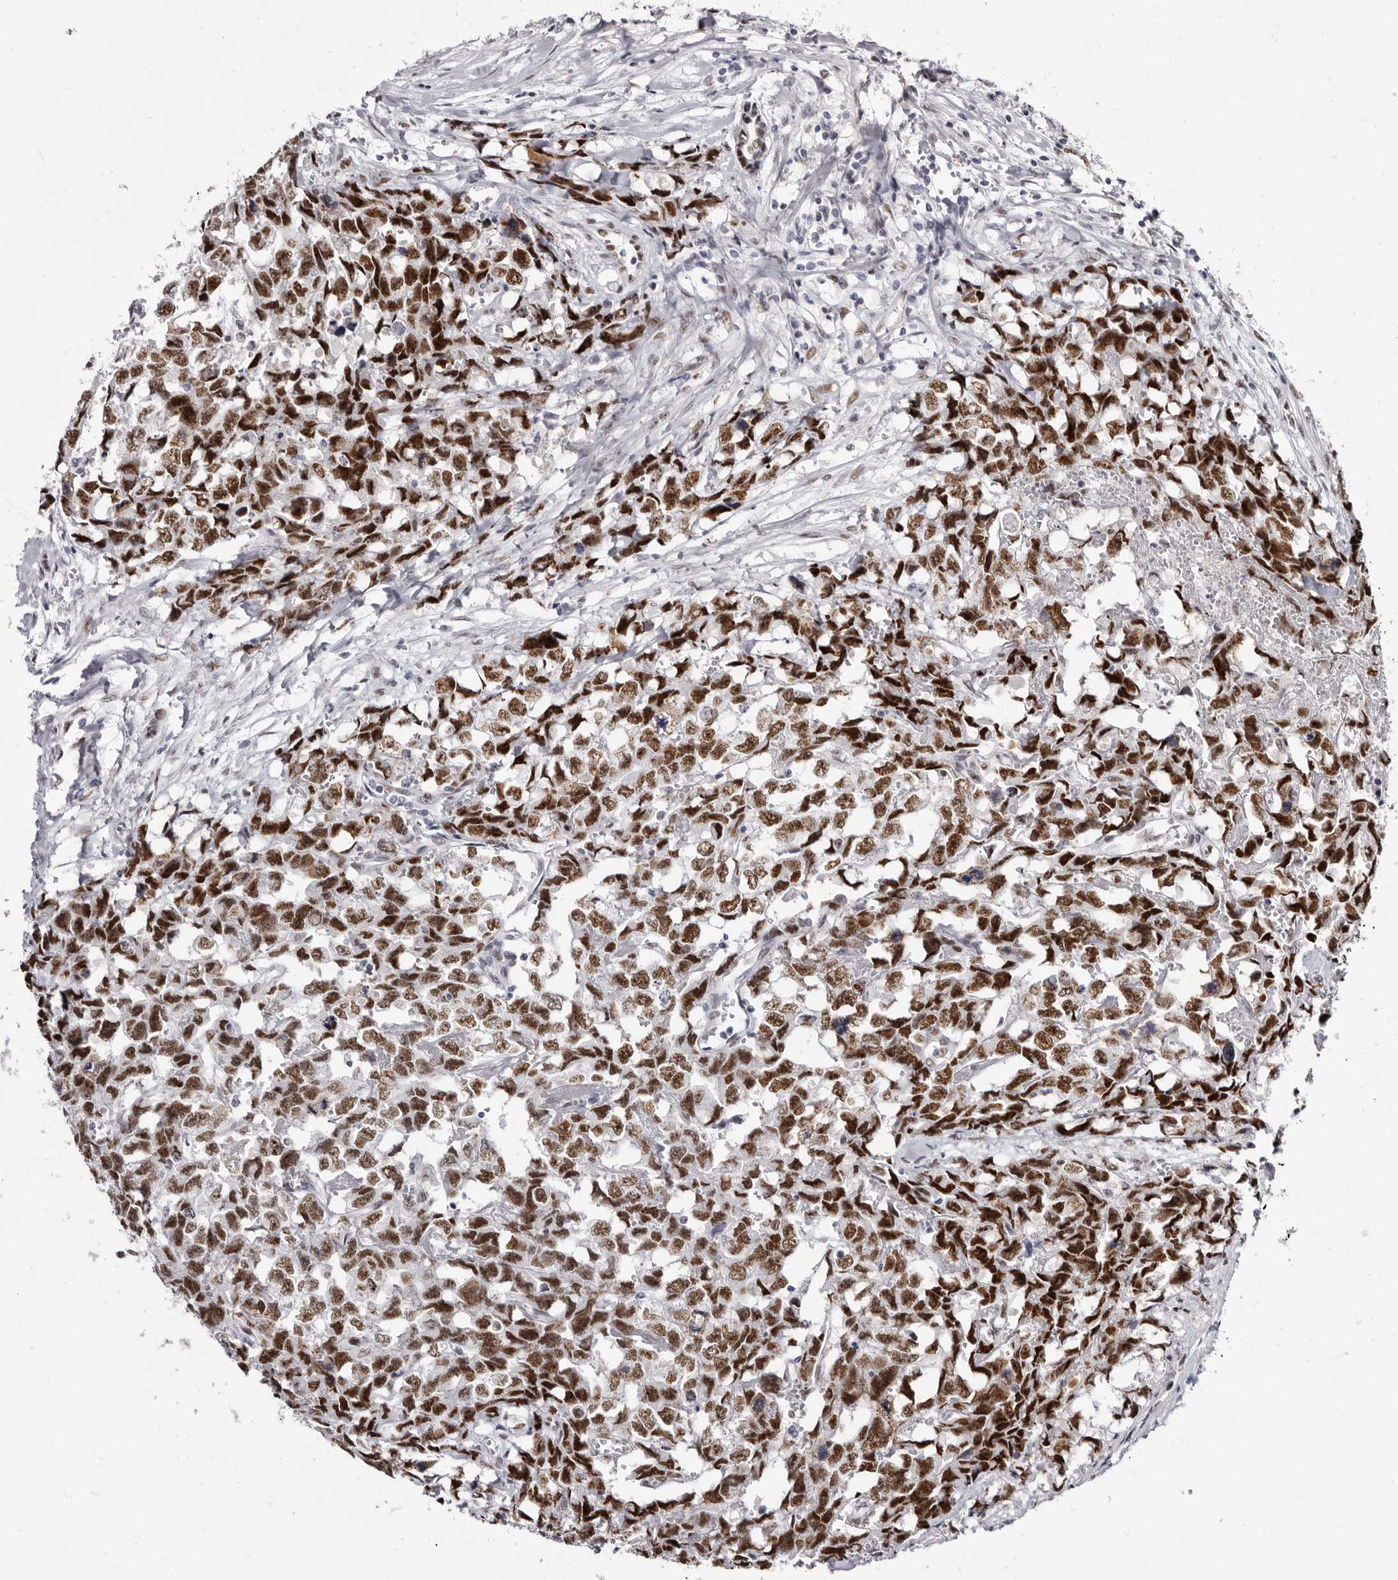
{"staining": {"intensity": "strong", "quantity": ">75%", "location": "nuclear"}, "tissue": "testis cancer", "cell_type": "Tumor cells", "image_type": "cancer", "snomed": [{"axis": "morphology", "description": "Carcinoma, Embryonal, NOS"}, {"axis": "topography", "description": "Testis"}], "caption": "Immunohistochemical staining of human embryonal carcinoma (testis) demonstrates high levels of strong nuclear staining in approximately >75% of tumor cells.", "gene": "ZNF326", "patient": {"sex": "male", "age": 31}}